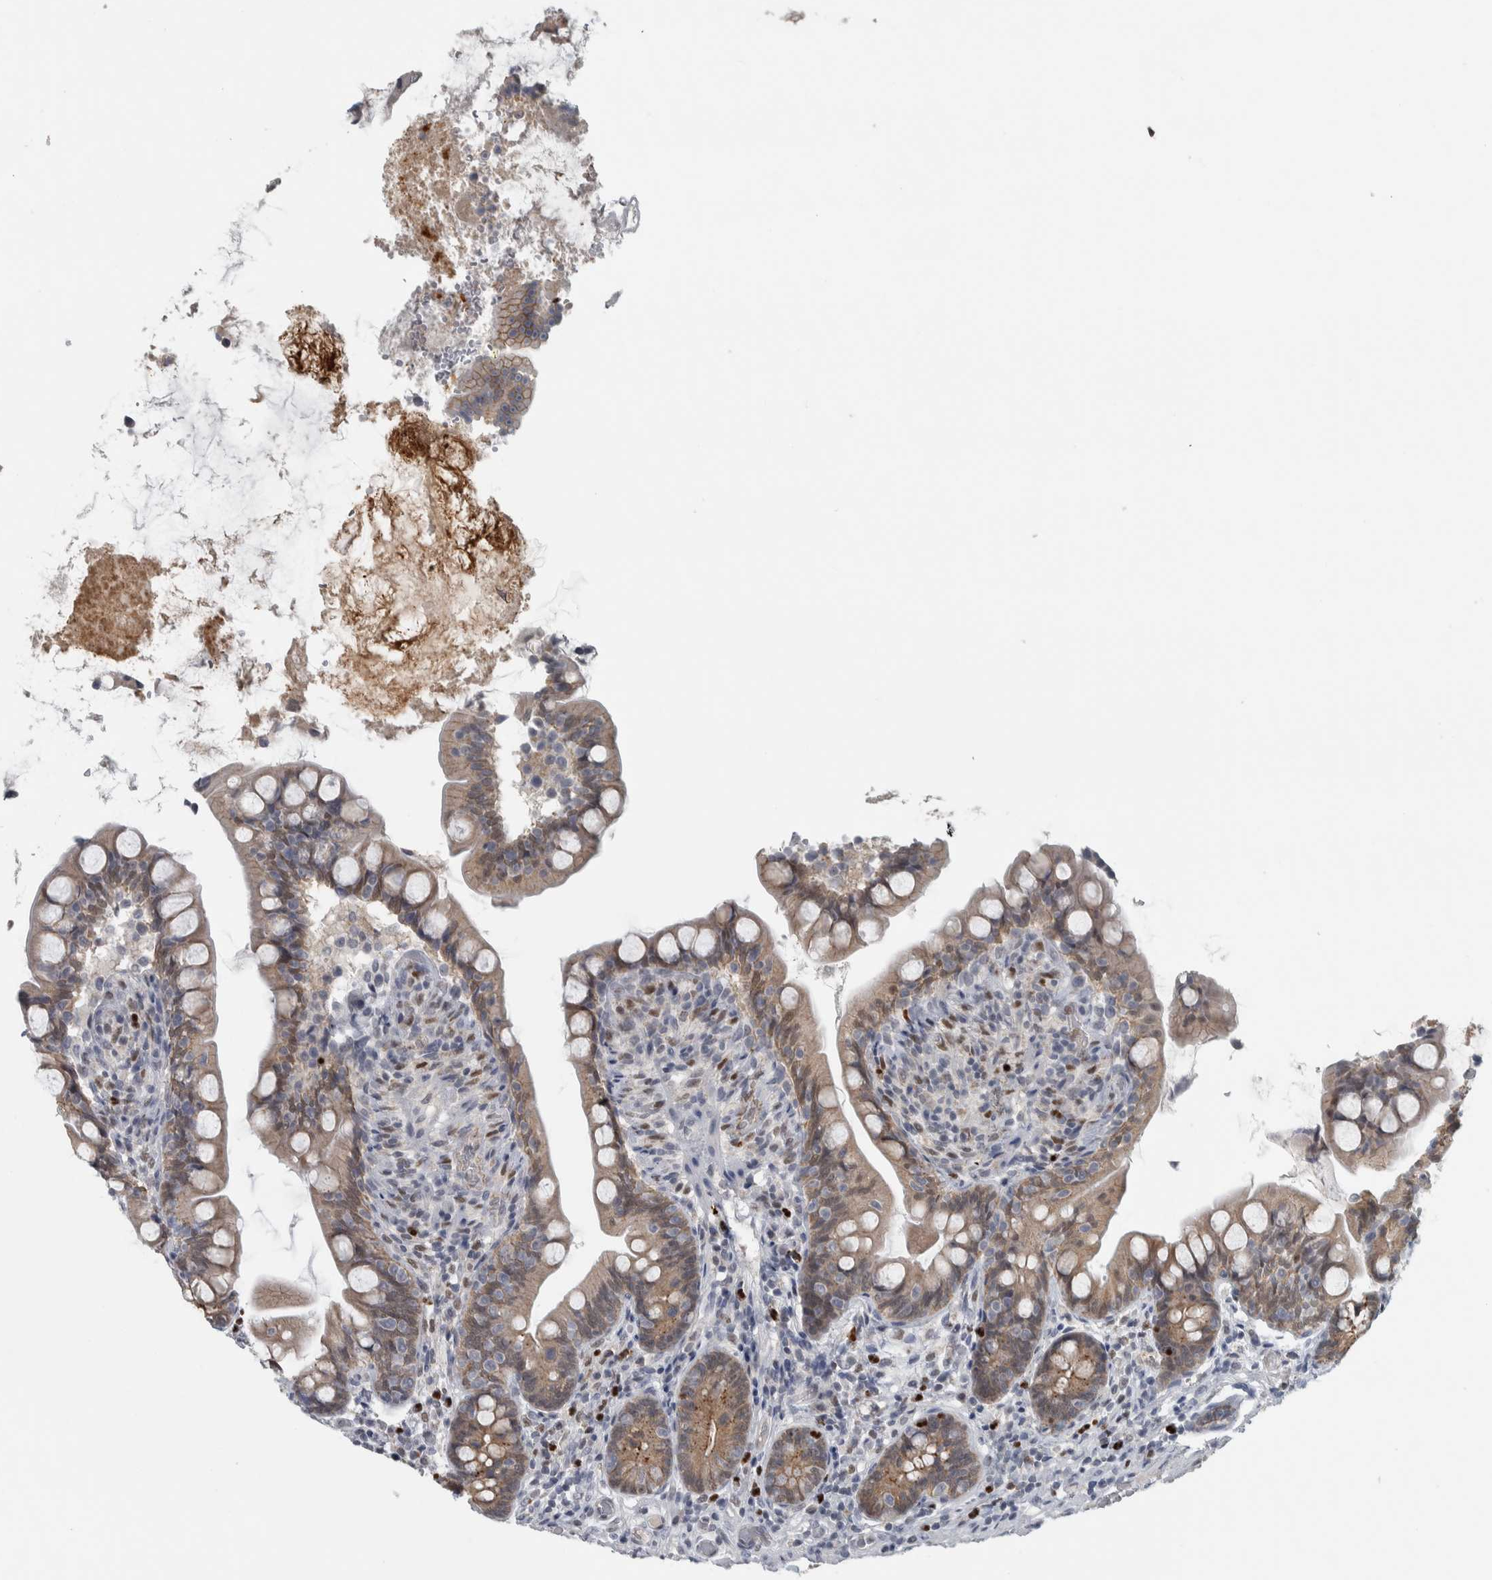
{"staining": {"intensity": "moderate", "quantity": ">75%", "location": "cytoplasmic/membranous"}, "tissue": "small intestine", "cell_type": "Glandular cells", "image_type": "normal", "snomed": [{"axis": "morphology", "description": "Normal tissue, NOS"}, {"axis": "topography", "description": "Small intestine"}], "caption": "Small intestine was stained to show a protein in brown. There is medium levels of moderate cytoplasmic/membranous staining in about >75% of glandular cells.", "gene": "ADPRM", "patient": {"sex": "female", "age": 56}}